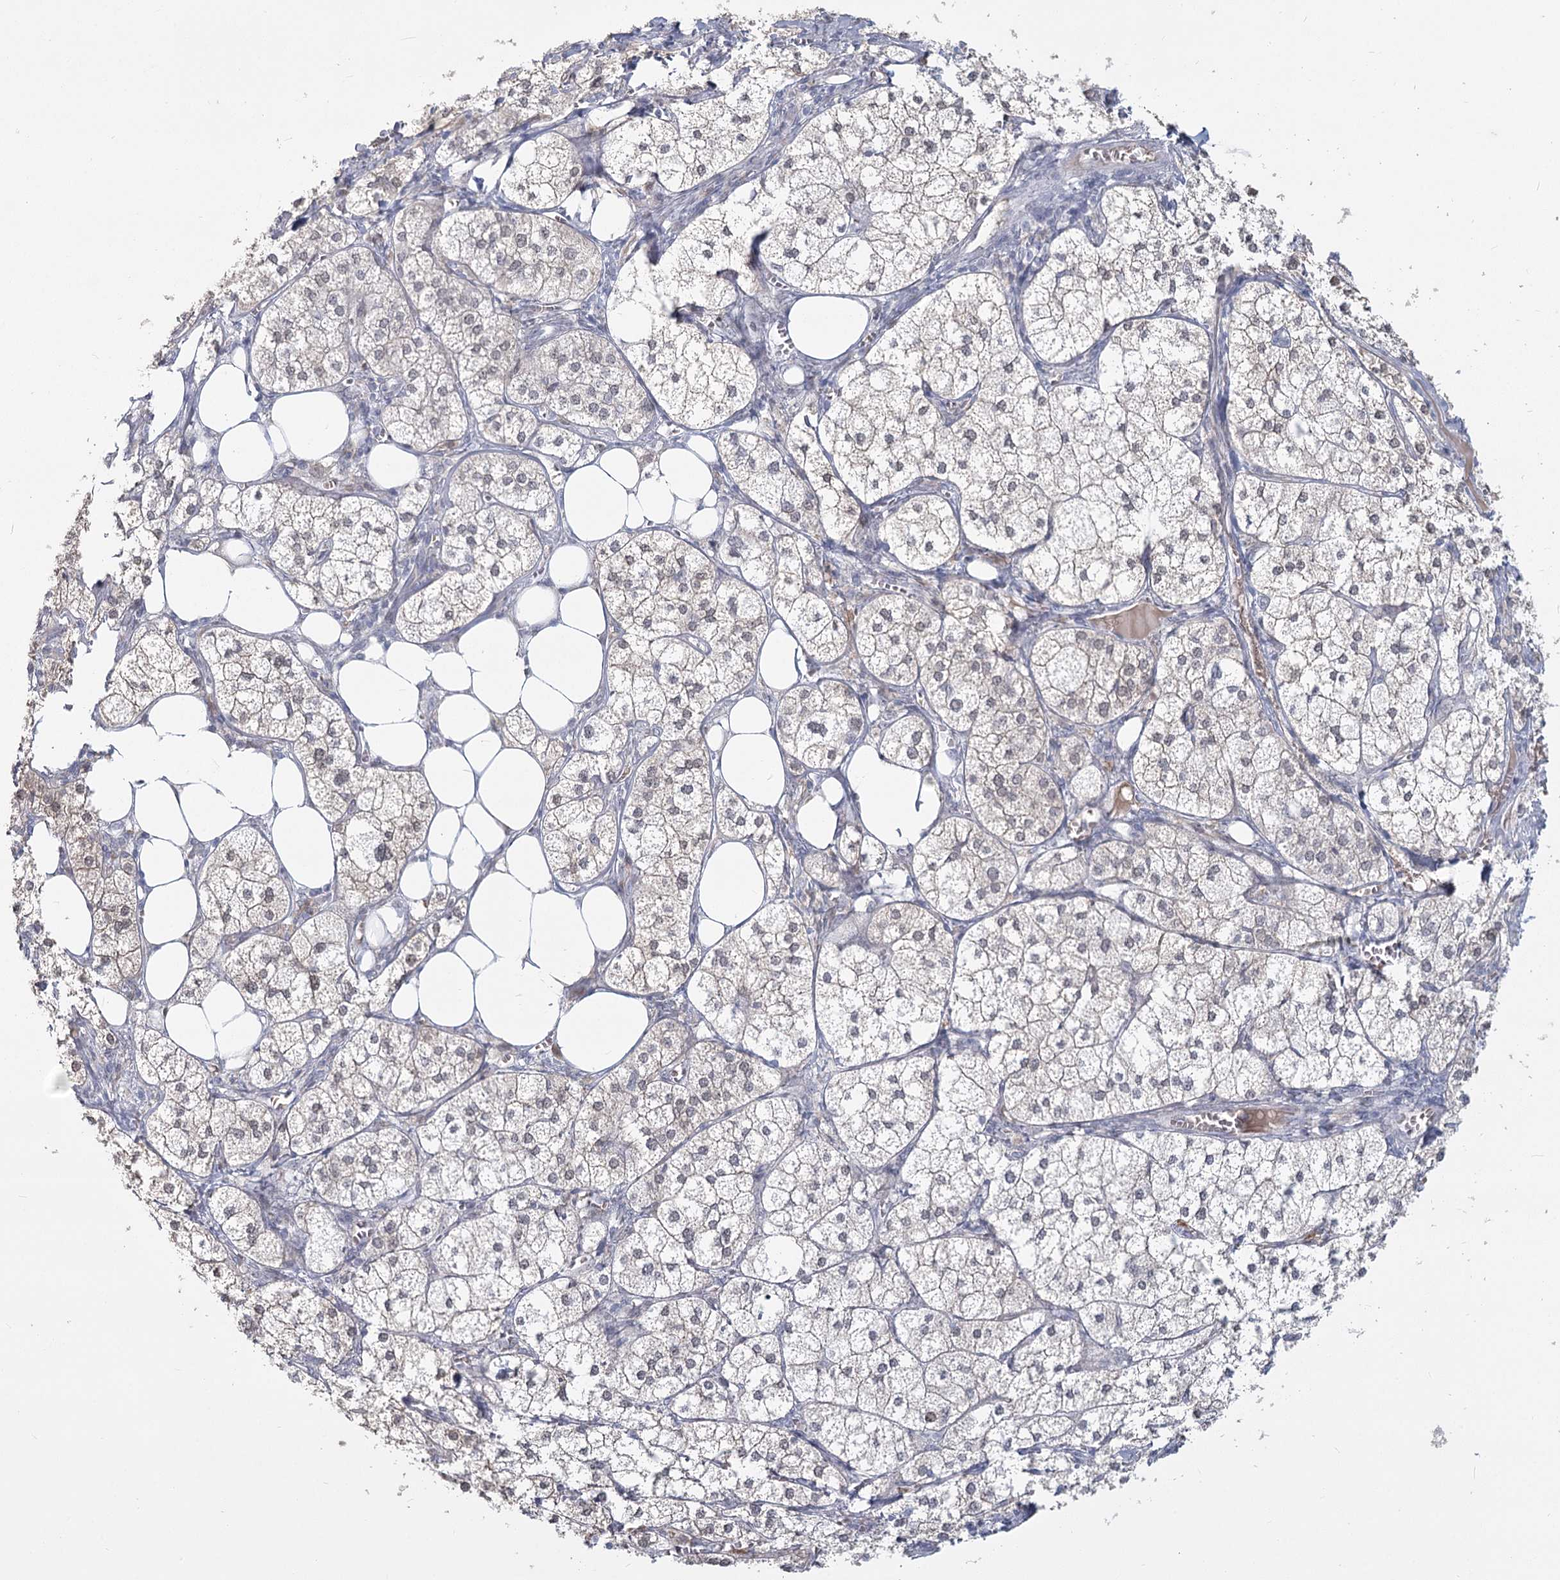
{"staining": {"intensity": "moderate", "quantity": "<25%", "location": "cytoplasmic/membranous,nuclear"}, "tissue": "adrenal gland", "cell_type": "Glandular cells", "image_type": "normal", "snomed": [{"axis": "morphology", "description": "Normal tissue, NOS"}, {"axis": "topography", "description": "Adrenal gland"}], "caption": "Protein staining by immunohistochemistry (IHC) shows moderate cytoplasmic/membranous,nuclear expression in approximately <25% of glandular cells in benign adrenal gland. The protein of interest is stained brown, and the nuclei are stained in blue (DAB IHC with brightfield microscopy, high magnification).", "gene": "LY6G5C", "patient": {"sex": "female", "age": 61}}